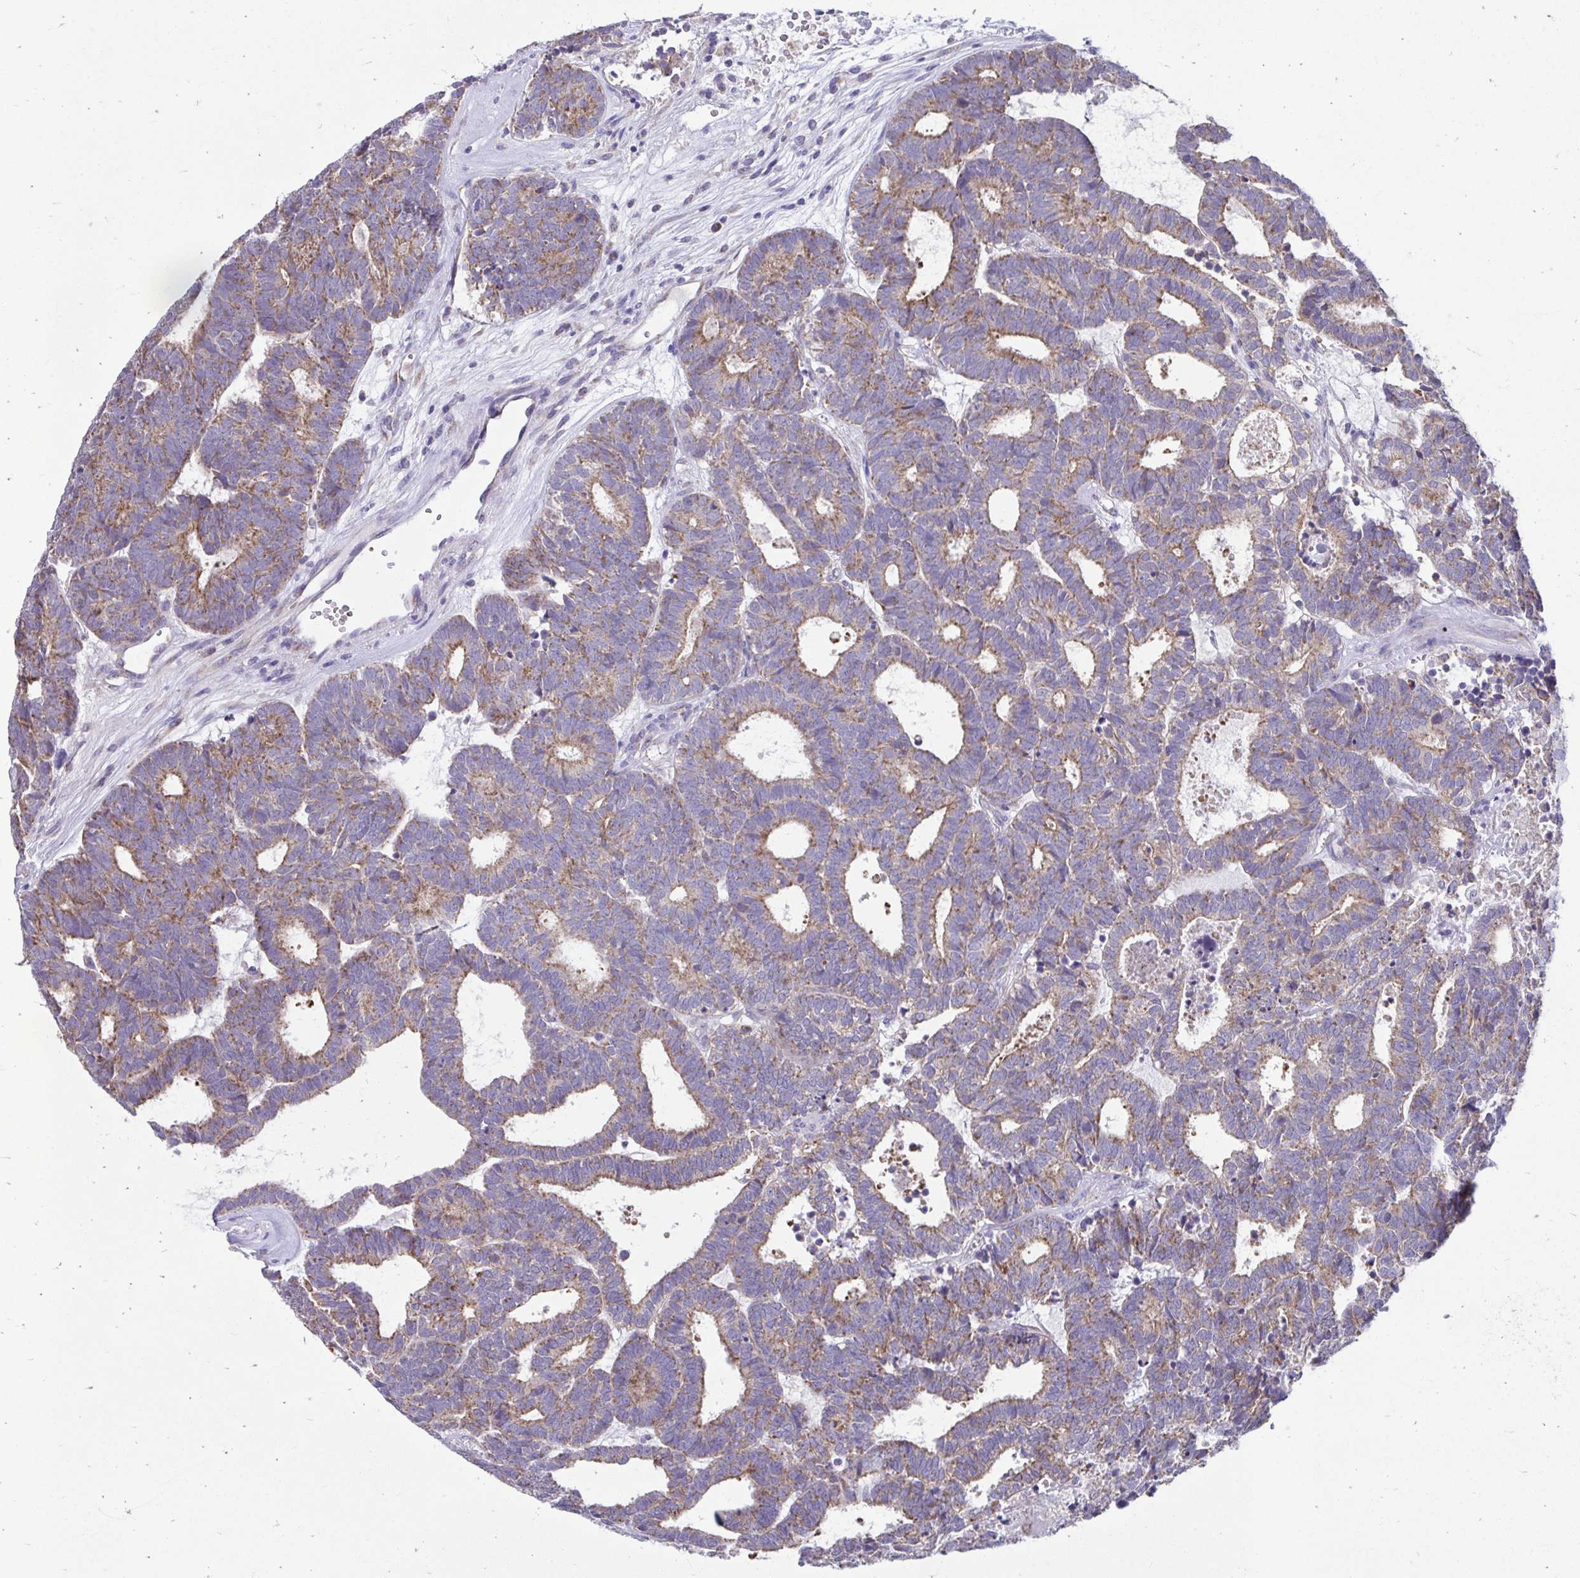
{"staining": {"intensity": "moderate", "quantity": ">75%", "location": "cytoplasmic/membranous"}, "tissue": "head and neck cancer", "cell_type": "Tumor cells", "image_type": "cancer", "snomed": [{"axis": "morphology", "description": "Adenocarcinoma, NOS"}, {"axis": "topography", "description": "Head-Neck"}], "caption": "Head and neck cancer stained with a protein marker demonstrates moderate staining in tumor cells.", "gene": "LINGO4", "patient": {"sex": "female", "age": 81}}